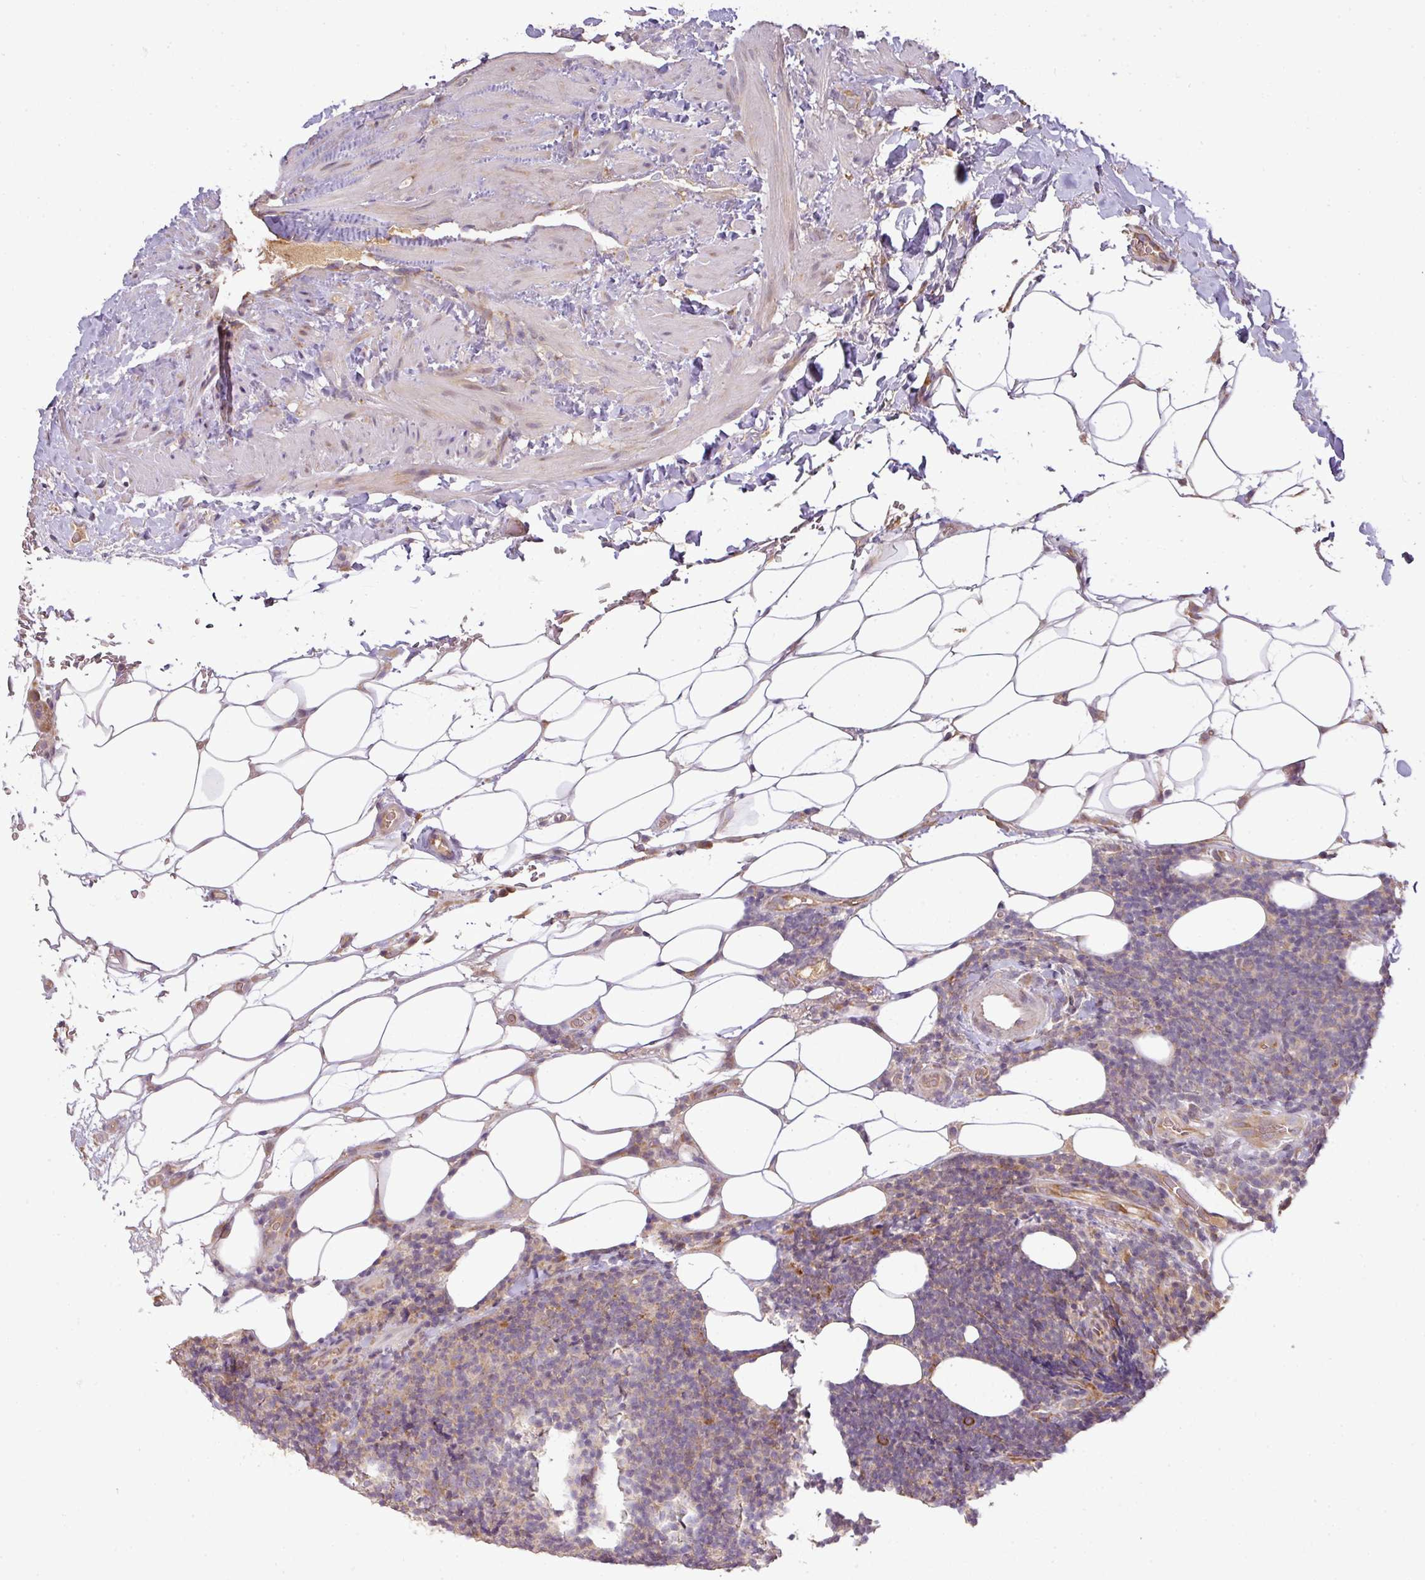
{"staining": {"intensity": "weak", "quantity": "25%-75%", "location": "cytoplasmic/membranous"}, "tissue": "lymphoma", "cell_type": "Tumor cells", "image_type": "cancer", "snomed": [{"axis": "morphology", "description": "Malignant lymphoma, non-Hodgkin's type, Low grade"}, {"axis": "topography", "description": "Lymph node"}], "caption": "The photomicrograph reveals staining of lymphoma, revealing weak cytoplasmic/membranous protein positivity (brown color) within tumor cells. (IHC, brightfield microscopy, high magnification).", "gene": "GALP", "patient": {"sex": "male", "age": 66}}